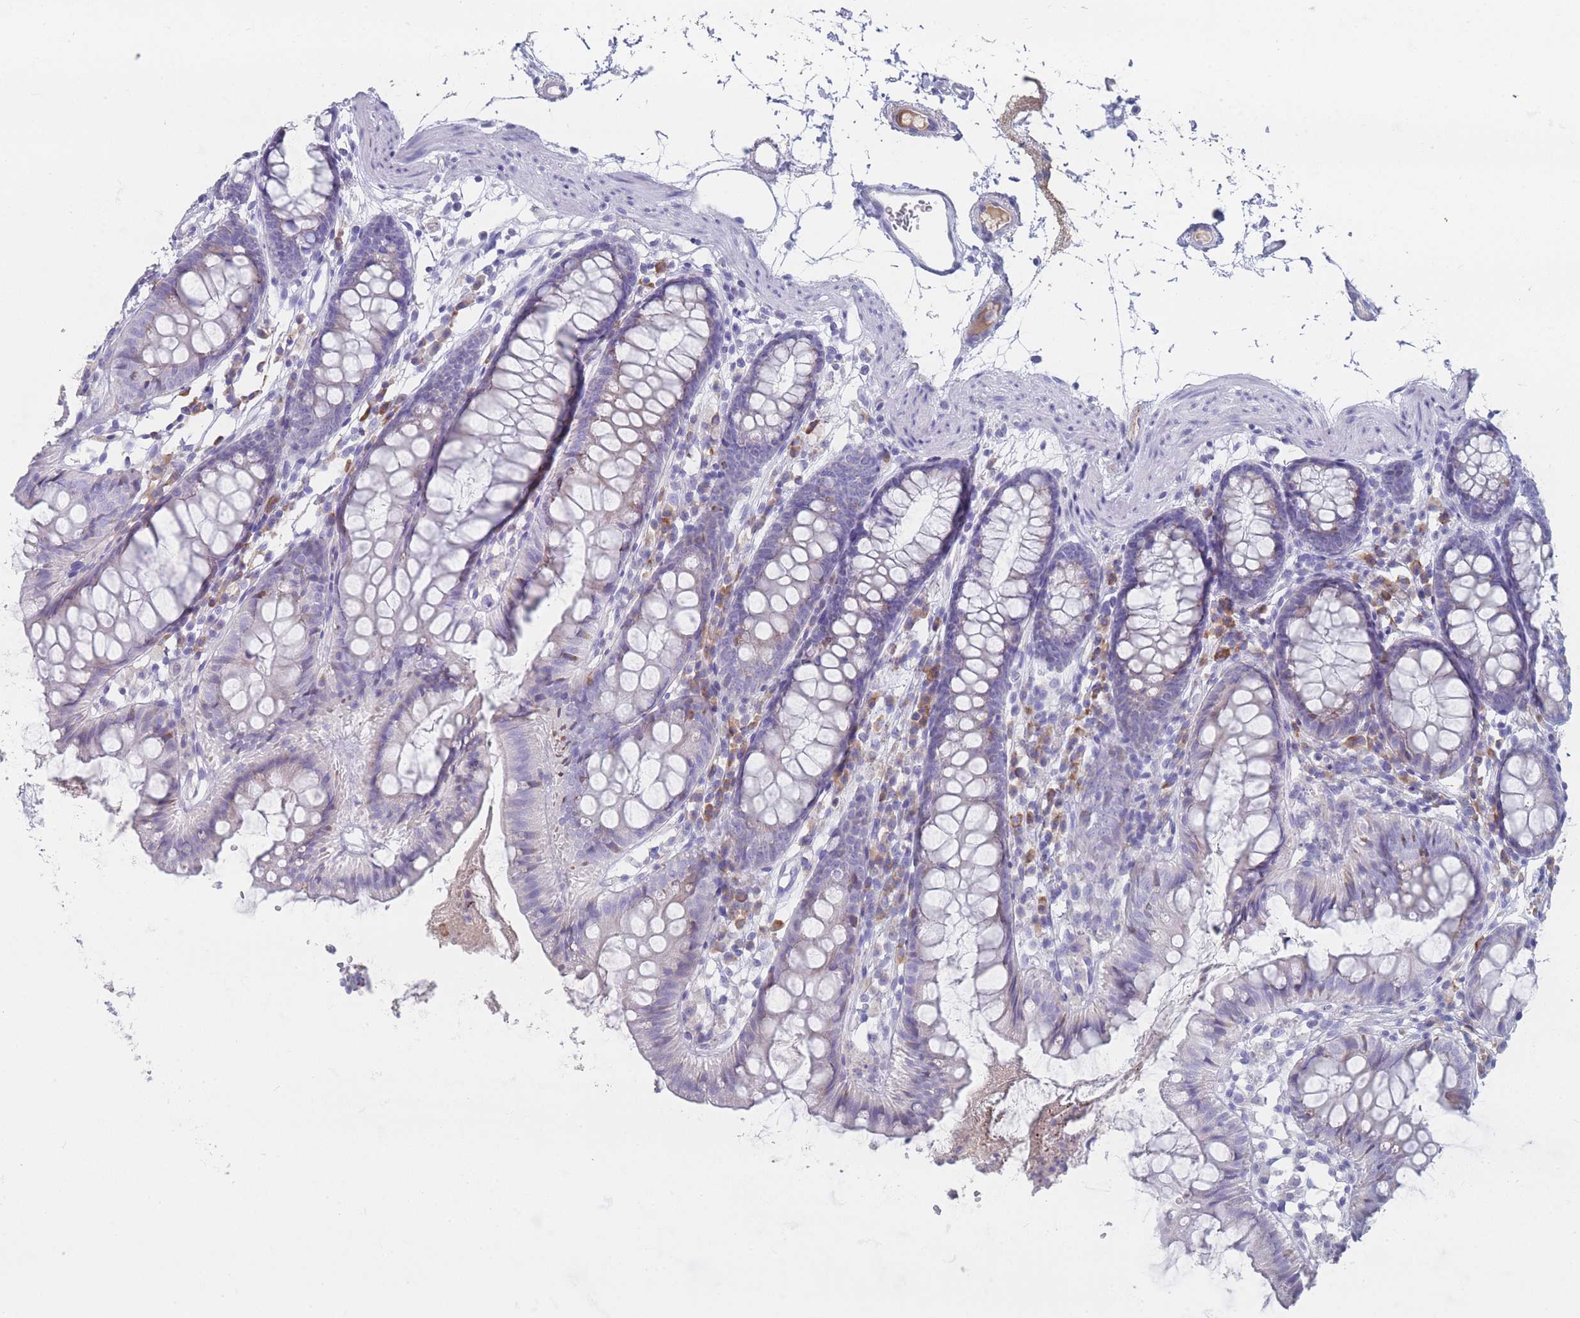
{"staining": {"intensity": "negative", "quantity": "none", "location": "none"}, "tissue": "colon", "cell_type": "Endothelial cells", "image_type": "normal", "snomed": [{"axis": "morphology", "description": "Normal tissue, NOS"}, {"axis": "topography", "description": "Colon"}], "caption": "Histopathology image shows no protein positivity in endothelial cells of benign colon.", "gene": "ST8SIA5", "patient": {"sex": "female", "age": 84}}